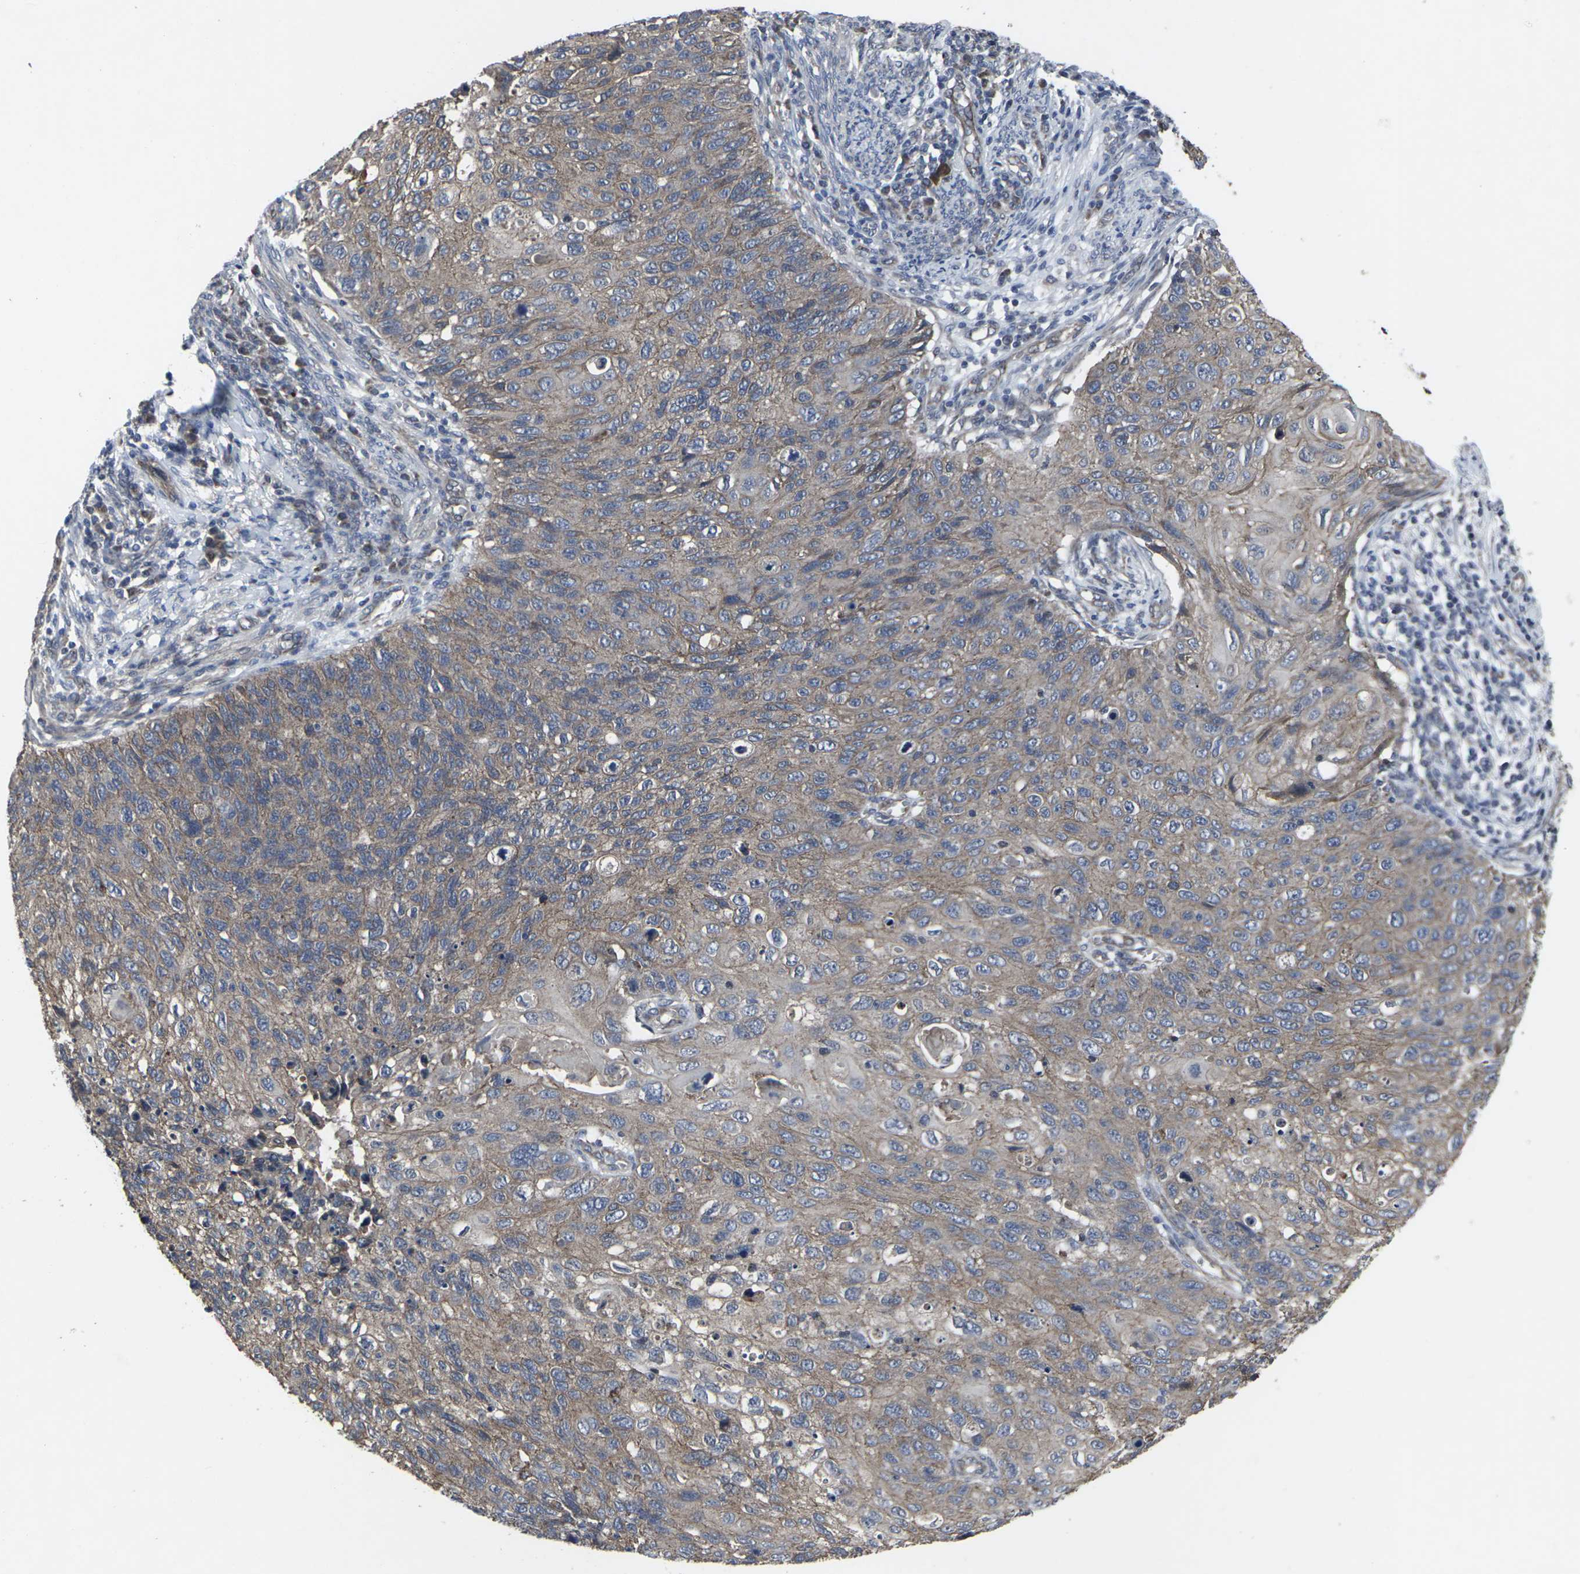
{"staining": {"intensity": "moderate", "quantity": ">75%", "location": "cytoplasmic/membranous"}, "tissue": "cervical cancer", "cell_type": "Tumor cells", "image_type": "cancer", "snomed": [{"axis": "morphology", "description": "Squamous cell carcinoma, NOS"}, {"axis": "topography", "description": "Cervix"}], "caption": "A high-resolution micrograph shows immunohistochemistry (IHC) staining of squamous cell carcinoma (cervical), which reveals moderate cytoplasmic/membranous staining in about >75% of tumor cells.", "gene": "MAPKAPK2", "patient": {"sex": "female", "age": 70}}